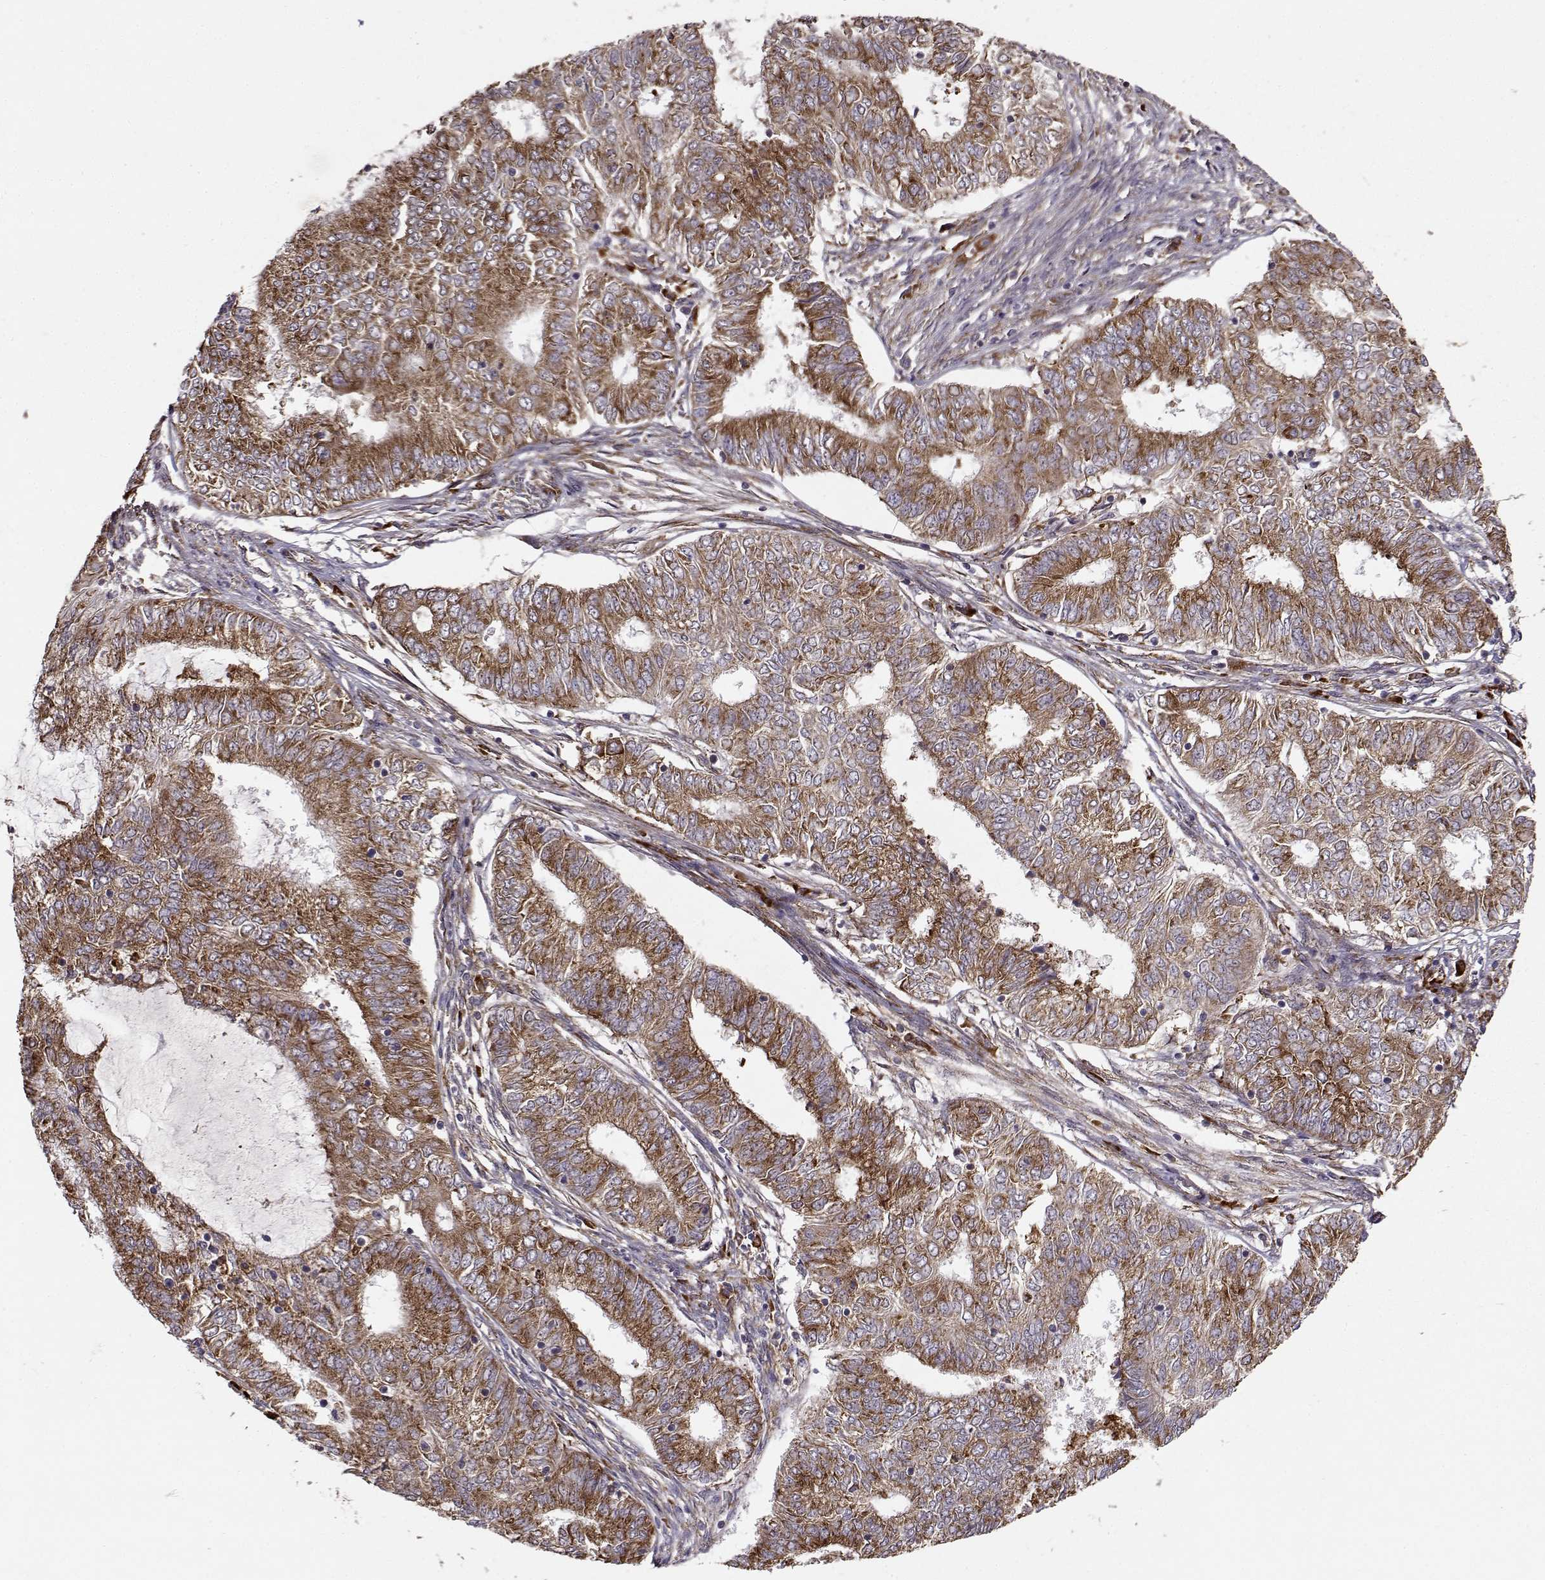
{"staining": {"intensity": "strong", "quantity": ">75%", "location": "cytoplasmic/membranous"}, "tissue": "endometrial cancer", "cell_type": "Tumor cells", "image_type": "cancer", "snomed": [{"axis": "morphology", "description": "Adenocarcinoma, NOS"}, {"axis": "topography", "description": "Endometrium"}], "caption": "The image reveals a brown stain indicating the presence of a protein in the cytoplasmic/membranous of tumor cells in adenocarcinoma (endometrial).", "gene": "RPL31", "patient": {"sex": "female", "age": 62}}